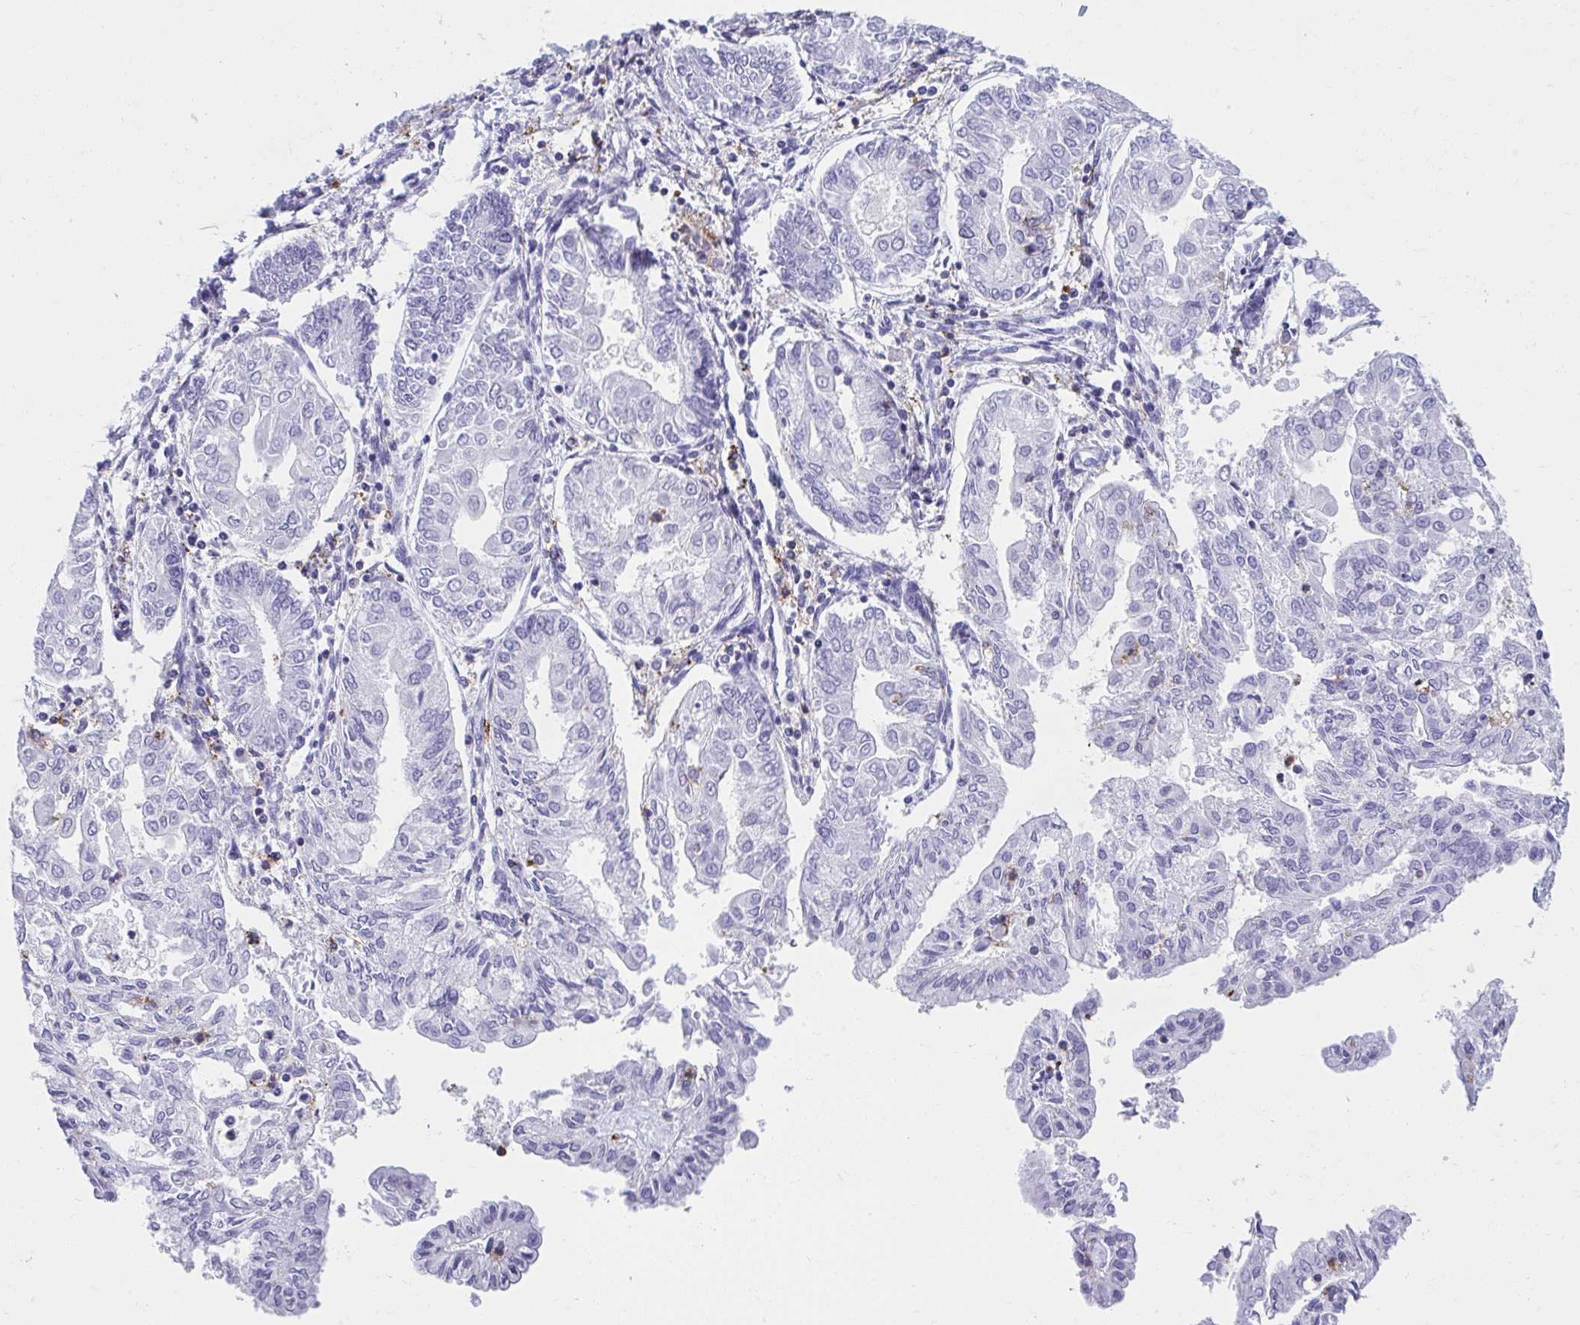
{"staining": {"intensity": "negative", "quantity": "none", "location": "none"}, "tissue": "endometrial cancer", "cell_type": "Tumor cells", "image_type": "cancer", "snomed": [{"axis": "morphology", "description": "Adenocarcinoma, NOS"}, {"axis": "topography", "description": "Endometrium"}], "caption": "High power microscopy photomicrograph of an immunohistochemistry micrograph of adenocarcinoma (endometrial), revealing no significant positivity in tumor cells. (DAB immunohistochemistry (IHC), high magnification).", "gene": "SPN", "patient": {"sex": "female", "age": 68}}